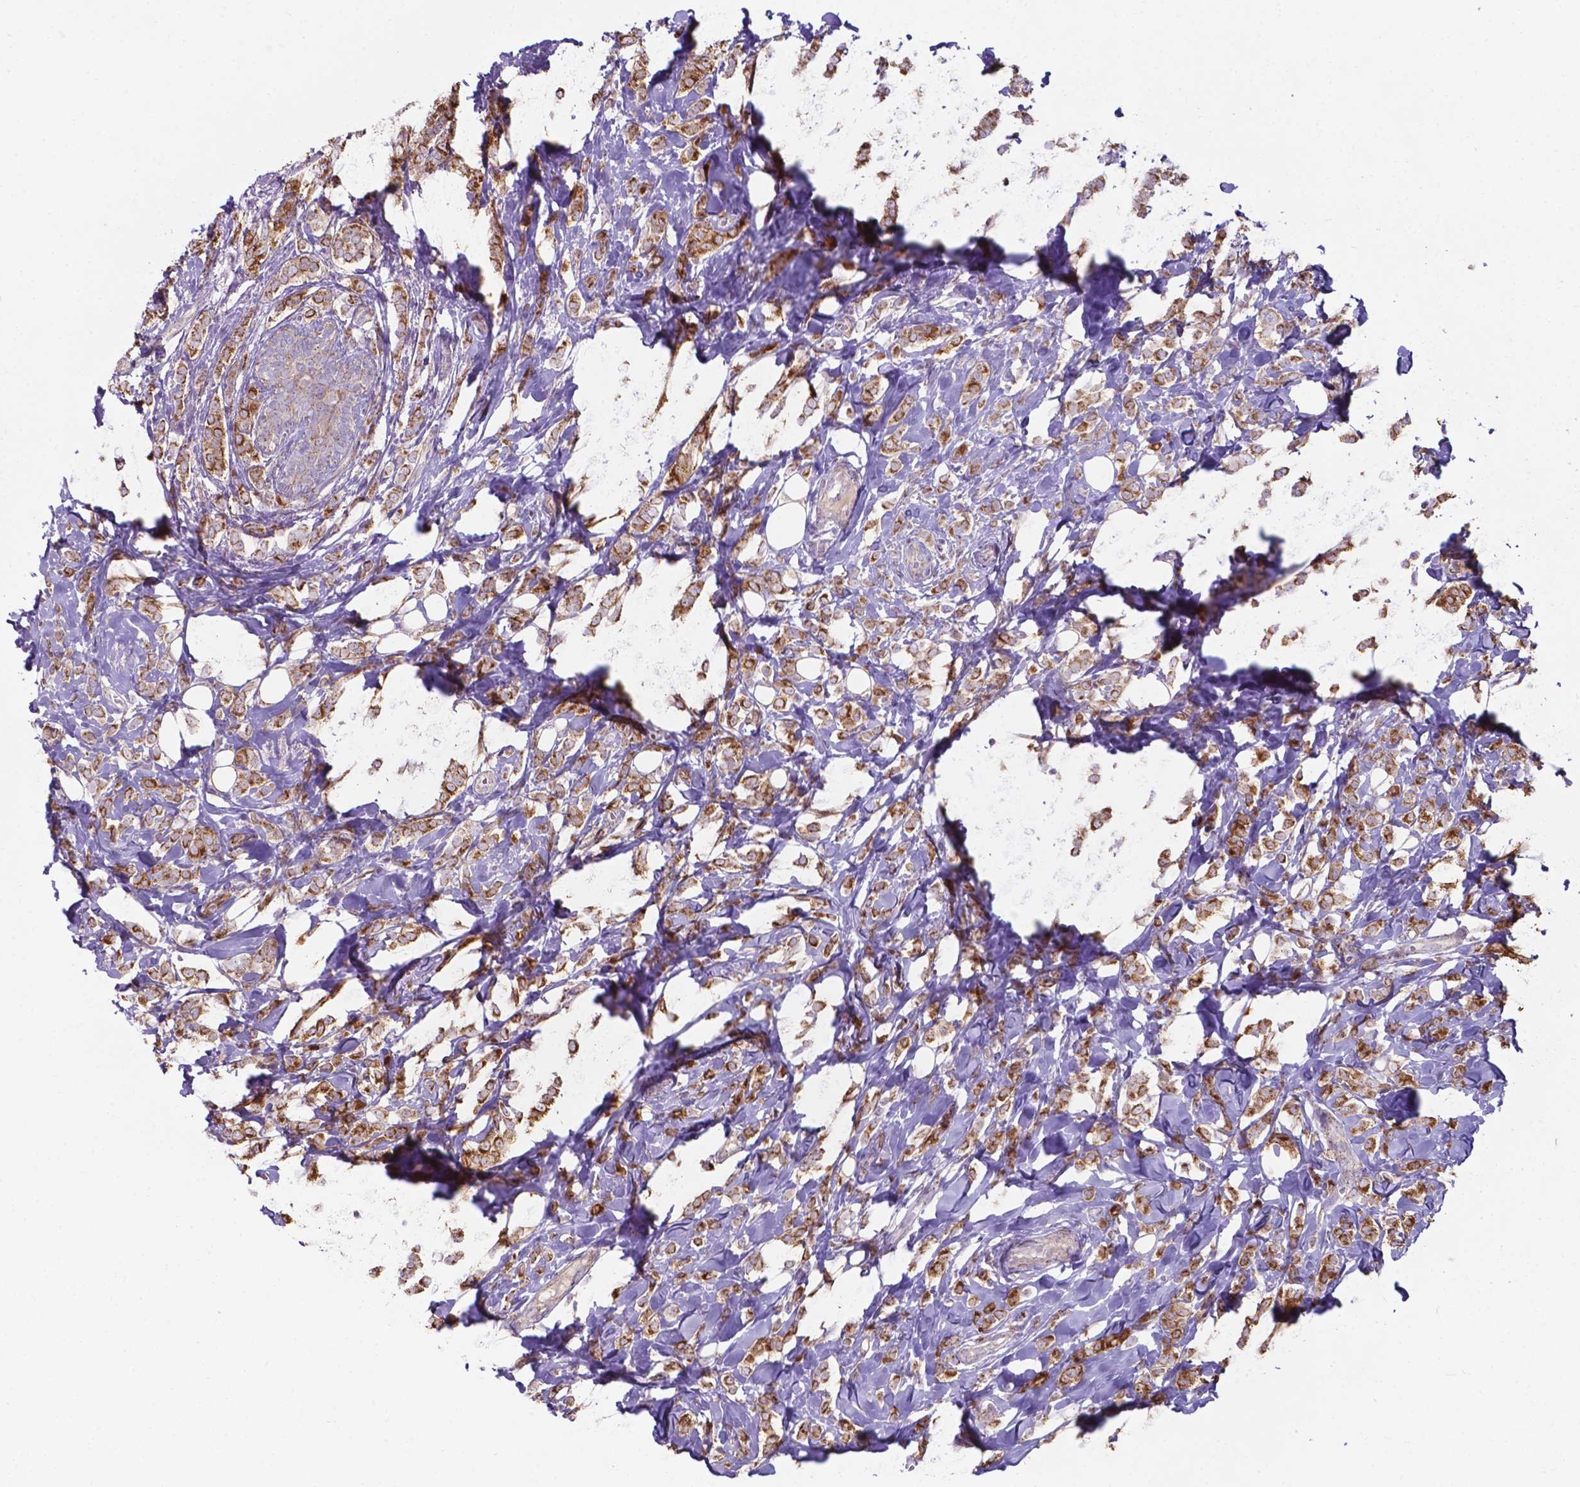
{"staining": {"intensity": "moderate", "quantity": ">75%", "location": "cytoplasmic/membranous"}, "tissue": "breast cancer", "cell_type": "Tumor cells", "image_type": "cancer", "snomed": [{"axis": "morphology", "description": "Lobular carcinoma"}, {"axis": "topography", "description": "Breast"}], "caption": "Brown immunohistochemical staining in human breast cancer (lobular carcinoma) shows moderate cytoplasmic/membranous expression in approximately >75% of tumor cells. Using DAB (3,3'-diaminobenzidine) (brown) and hematoxylin (blue) stains, captured at high magnification using brightfield microscopy.", "gene": "FAM114A1", "patient": {"sex": "female", "age": 49}}